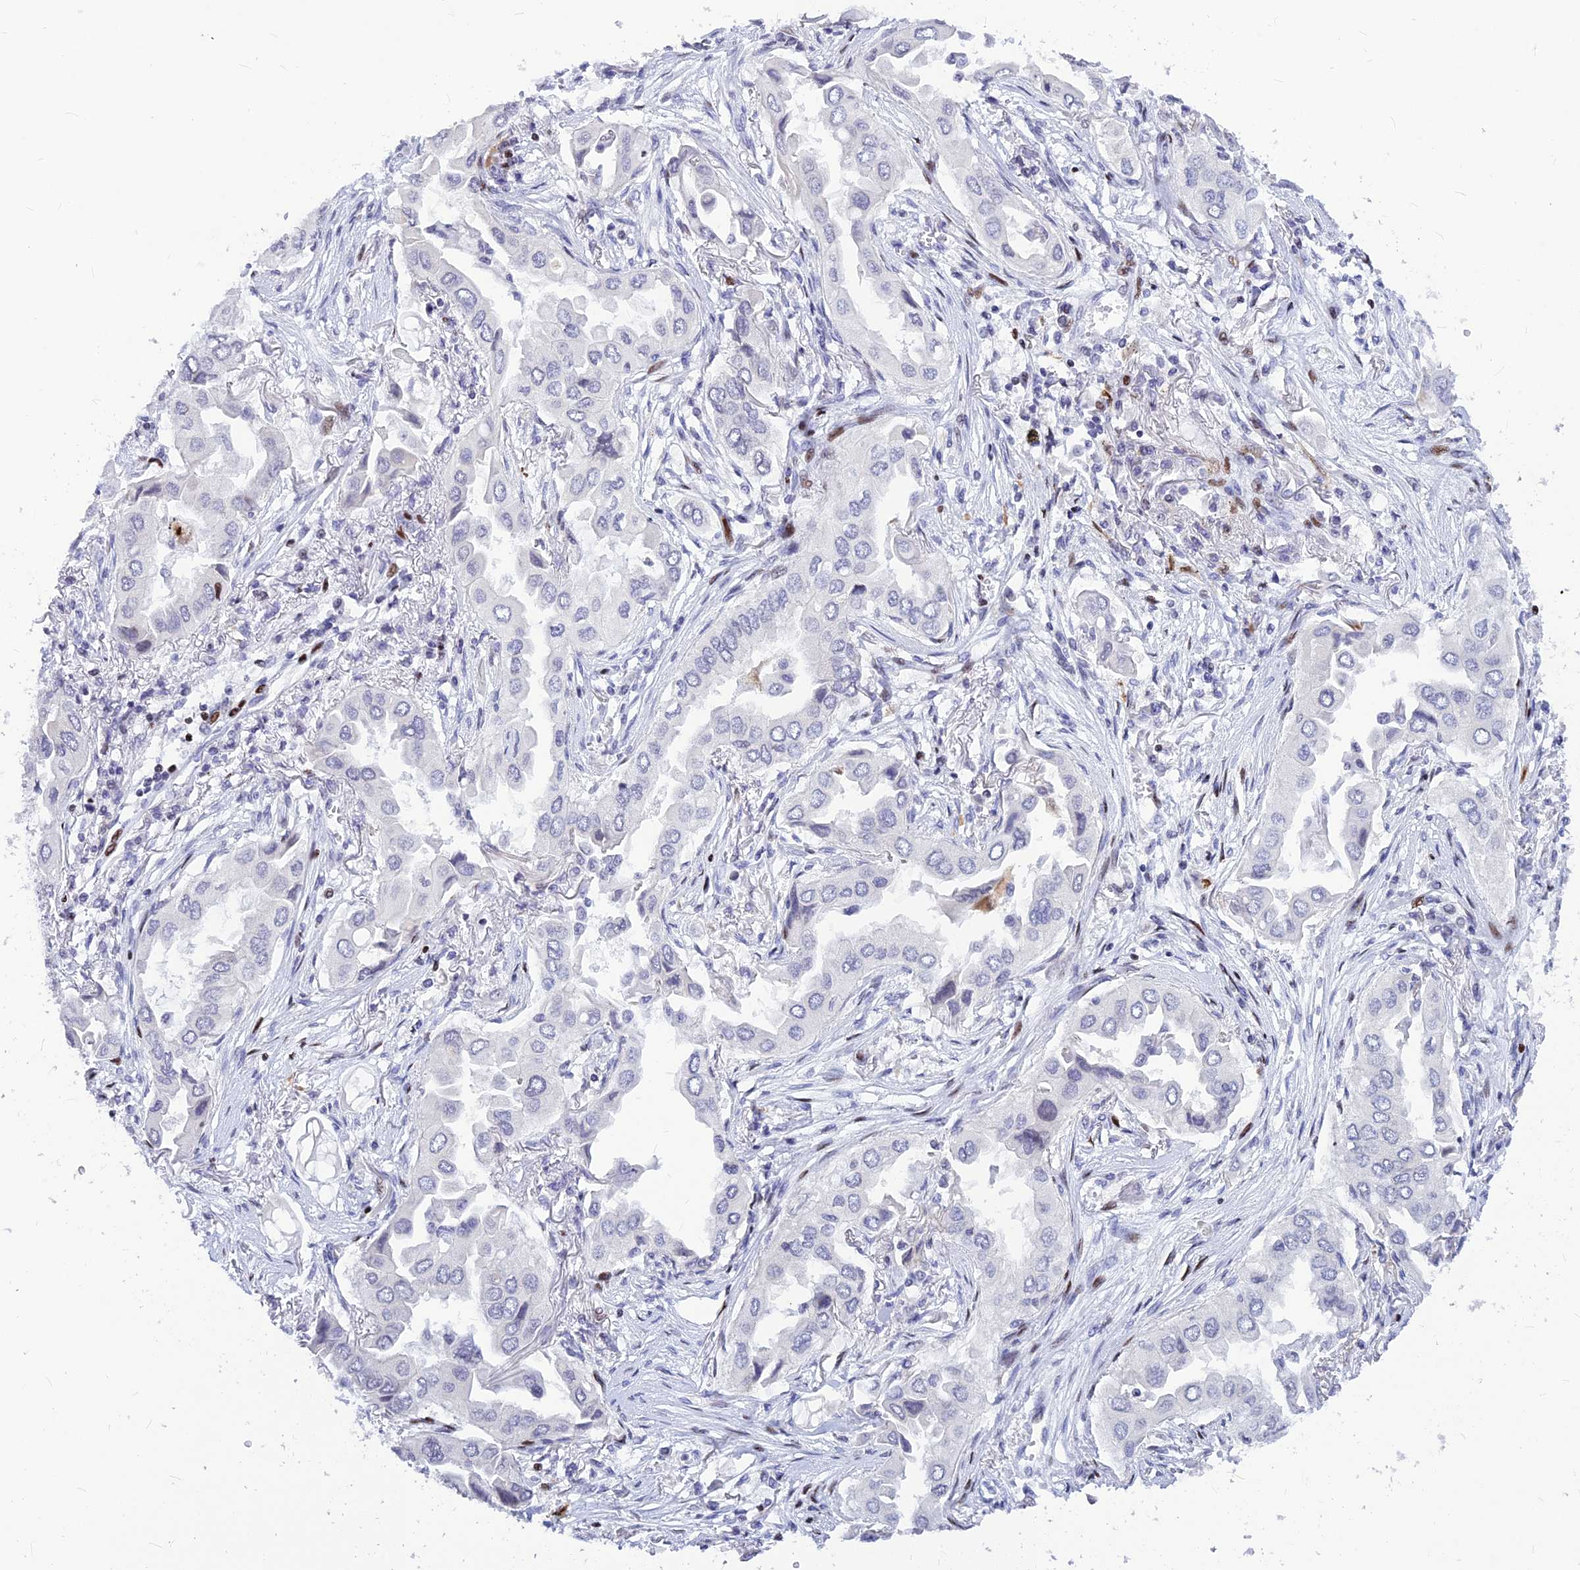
{"staining": {"intensity": "negative", "quantity": "none", "location": "none"}, "tissue": "lung cancer", "cell_type": "Tumor cells", "image_type": "cancer", "snomed": [{"axis": "morphology", "description": "Adenocarcinoma, NOS"}, {"axis": "topography", "description": "Lung"}], "caption": "The photomicrograph demonstrates no staining of tumor cells in lung cancer (adenocarcinoma). (DAB (3,3'-diaminobenzidine) immunohistochemistry (IHC) with hematoxylin counter stain).", "gene": "PRPS1", "patient": {"sex": "female", "age": 76}}